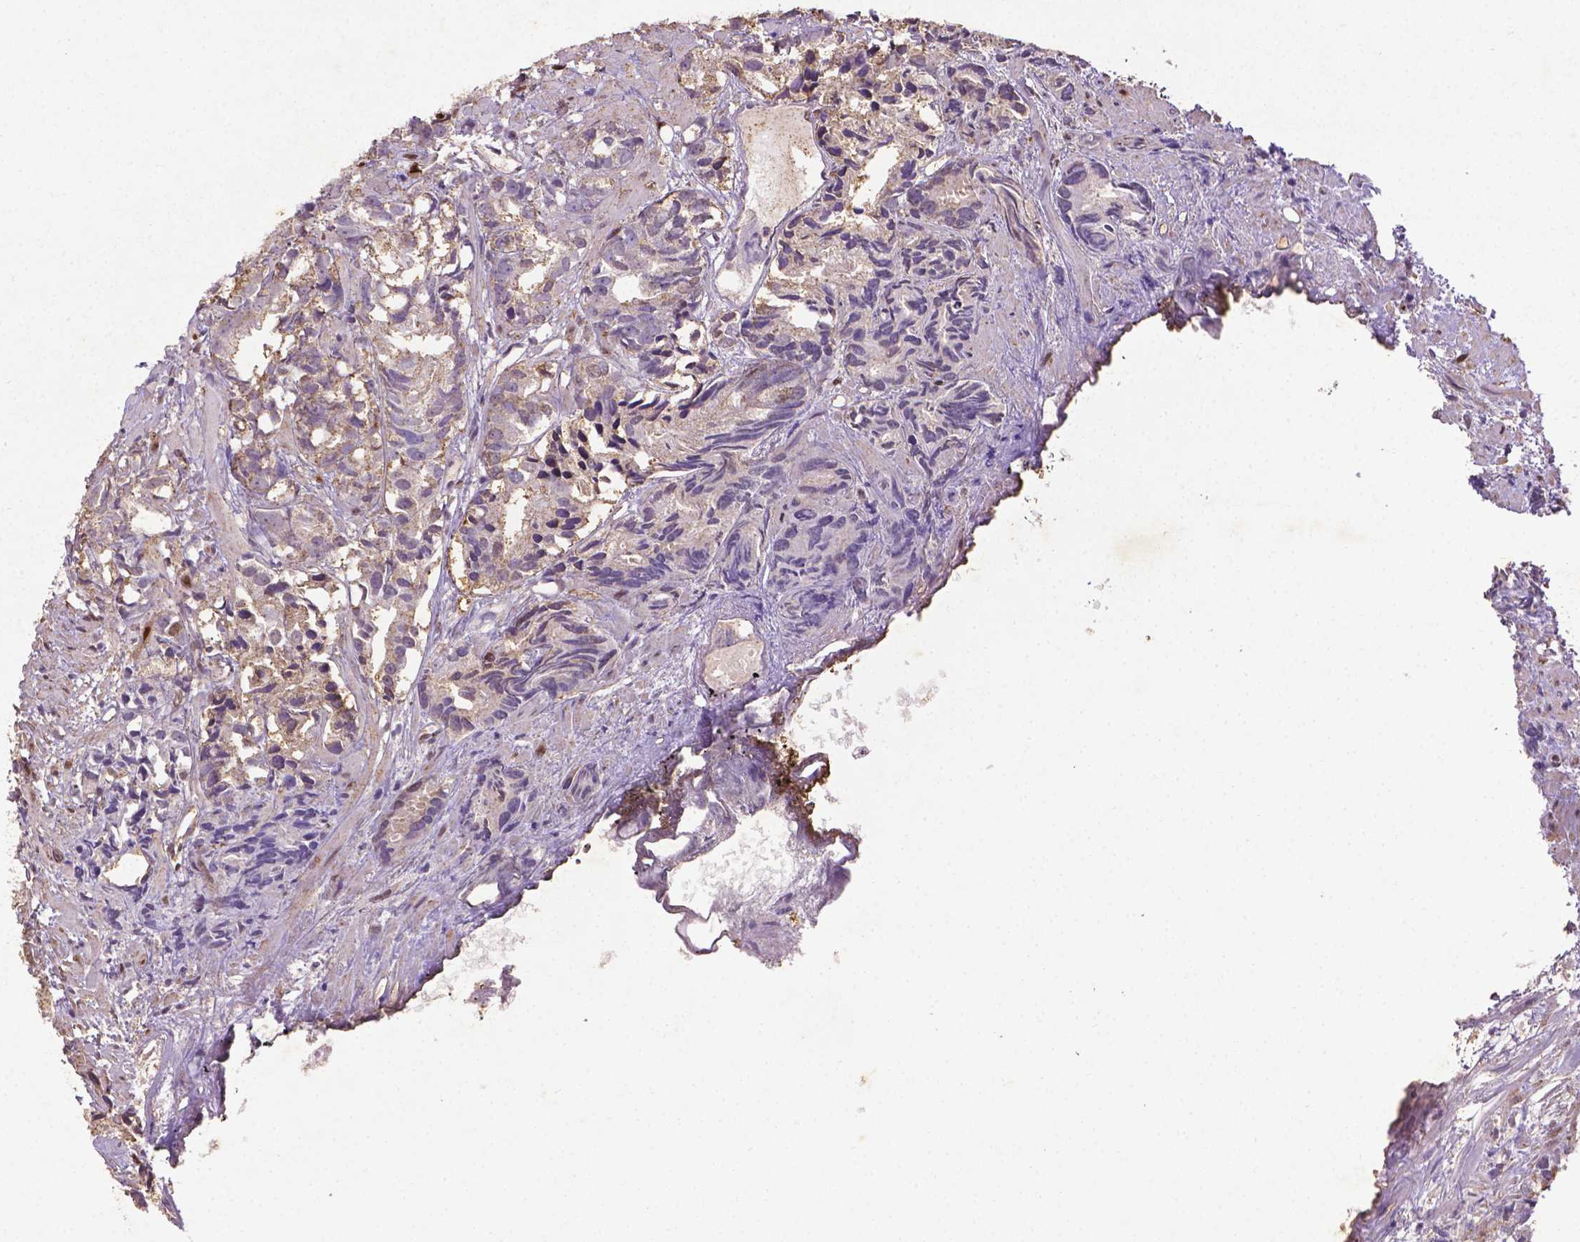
{"staining": {"intensity": "moderate", "quantity": "<25%", "location": "cytoplasmic/membranous"}, "tissue": "prostate cancer", "cell_type": "Tumor cells", "image_type": "cancer", "snomed": [{"axis": "morphology", "description": "Adenocarcinoma, High grade"}, {"axis": "topography", "description": "Prostate"}], "caption": "High-power microscopy captured an immunohistochemistry (IHC) photomicrograph of prostate cancer (high-grade adenocarcinoma), revealing moderate cytoplasmic/membranous expression in approximately <25% of tumor cells.", "gene": "CDKN1A", "patient": {"sex": "male", "age": 79}}